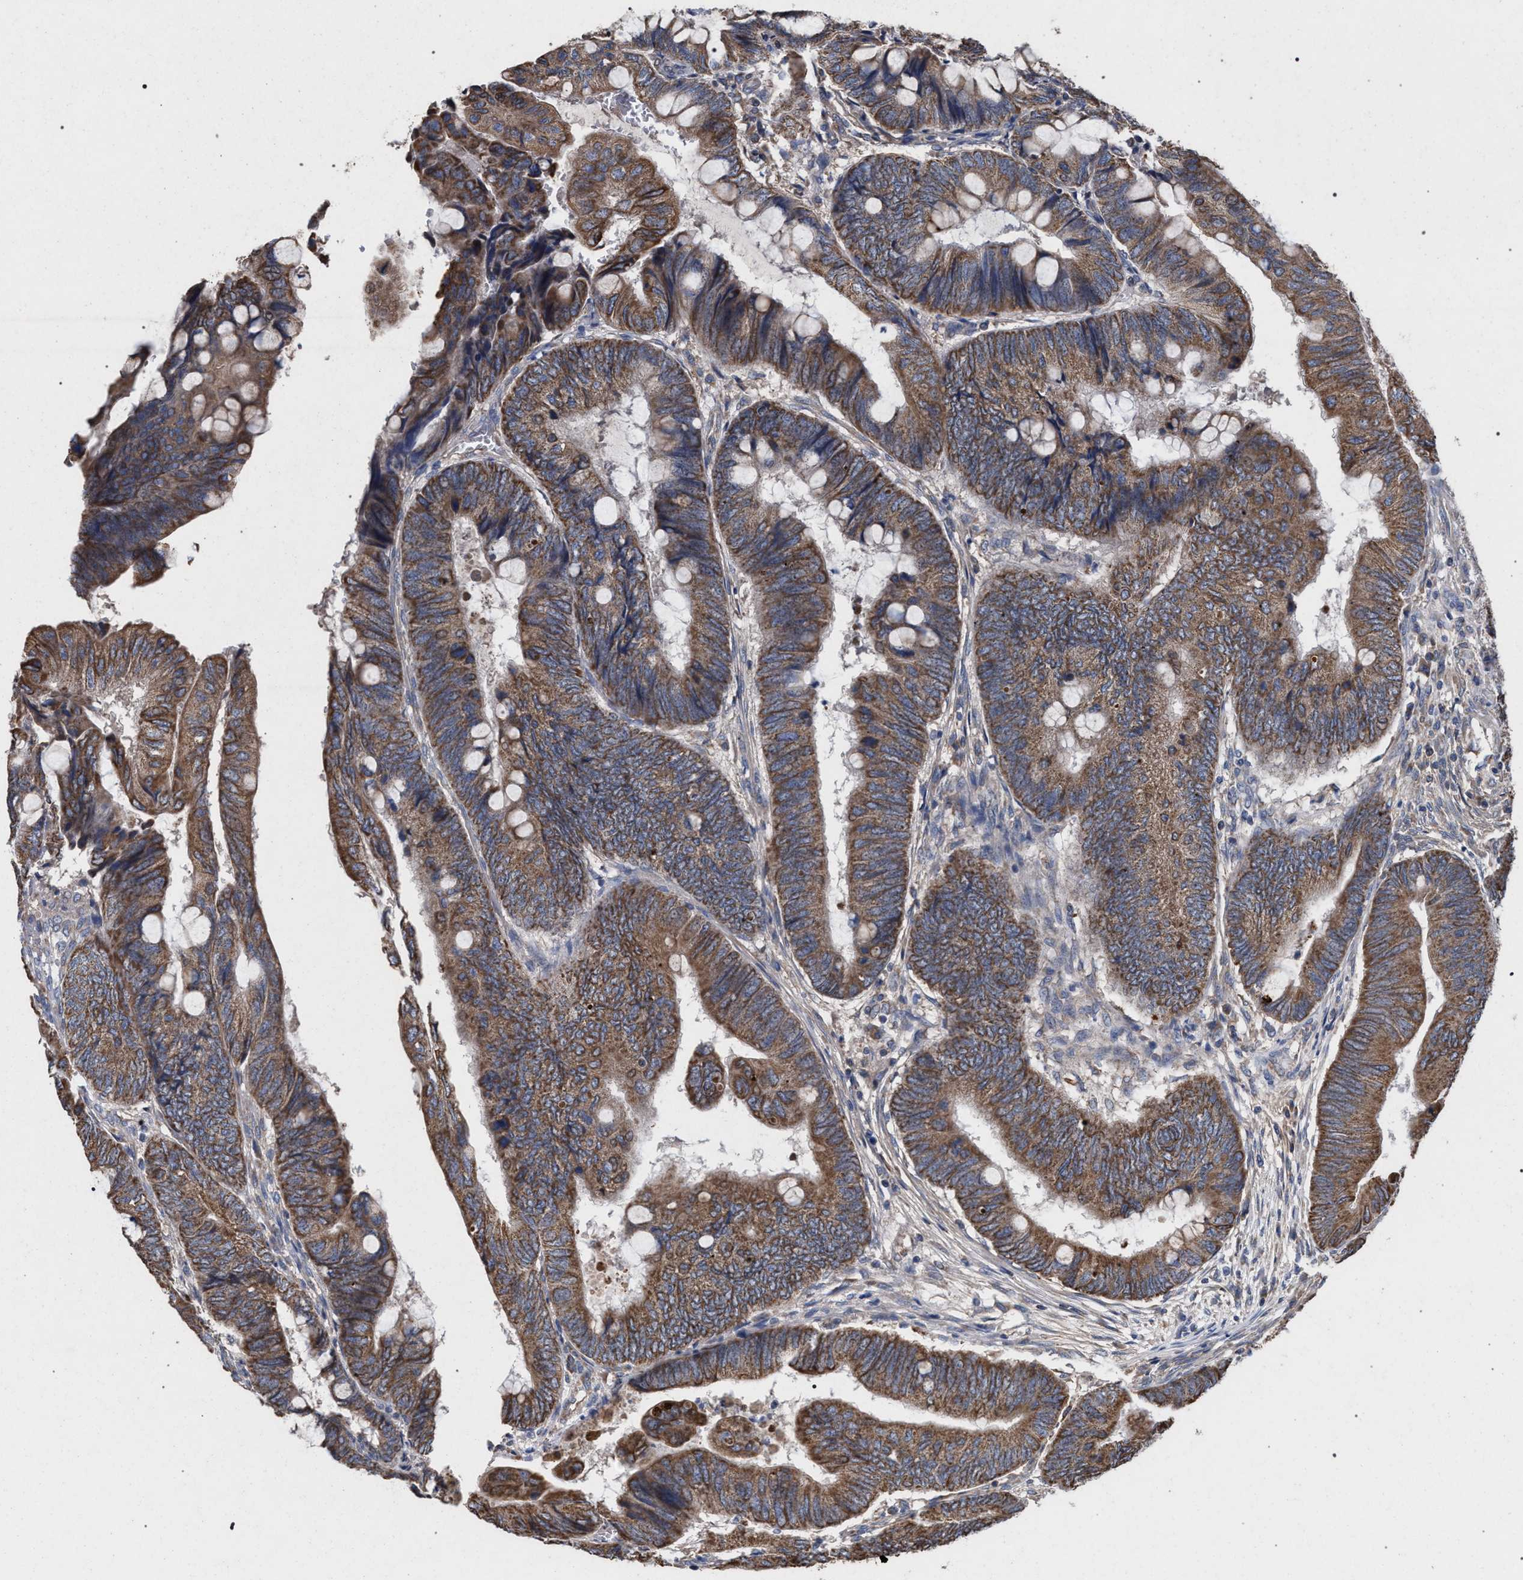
{"staining": {"intensity": "moderate", "quantity": ">75%", "location": "cytoplasmic/membranous"}, "tissue": "colorectal cancer", "cell_type": "Tumor cells", "image_type": "cancer", "snomed": [{"axis": "morphology", "description": "Normal tissue, NOS"}, {"axis": "morphology", "description": "Adenocarcinoma, NOS"}, {"axis": "topography", "description": "Rectum"}, {"axis": "topography", "description": "Peripheral nerve tissue"}], "caption": "Colorectal adenocarcinoma tissue shows moderate cytoplasmic/membranous positivity in approximately >75% of tumor cells, visualized by immunohistochemistry. (DAB (3,3'-diaminobenzidine) IHC with brightfield microscopy, high magnification).", "gene": "BCL2L12", "patient": {"sex": "male", "age": 92}}